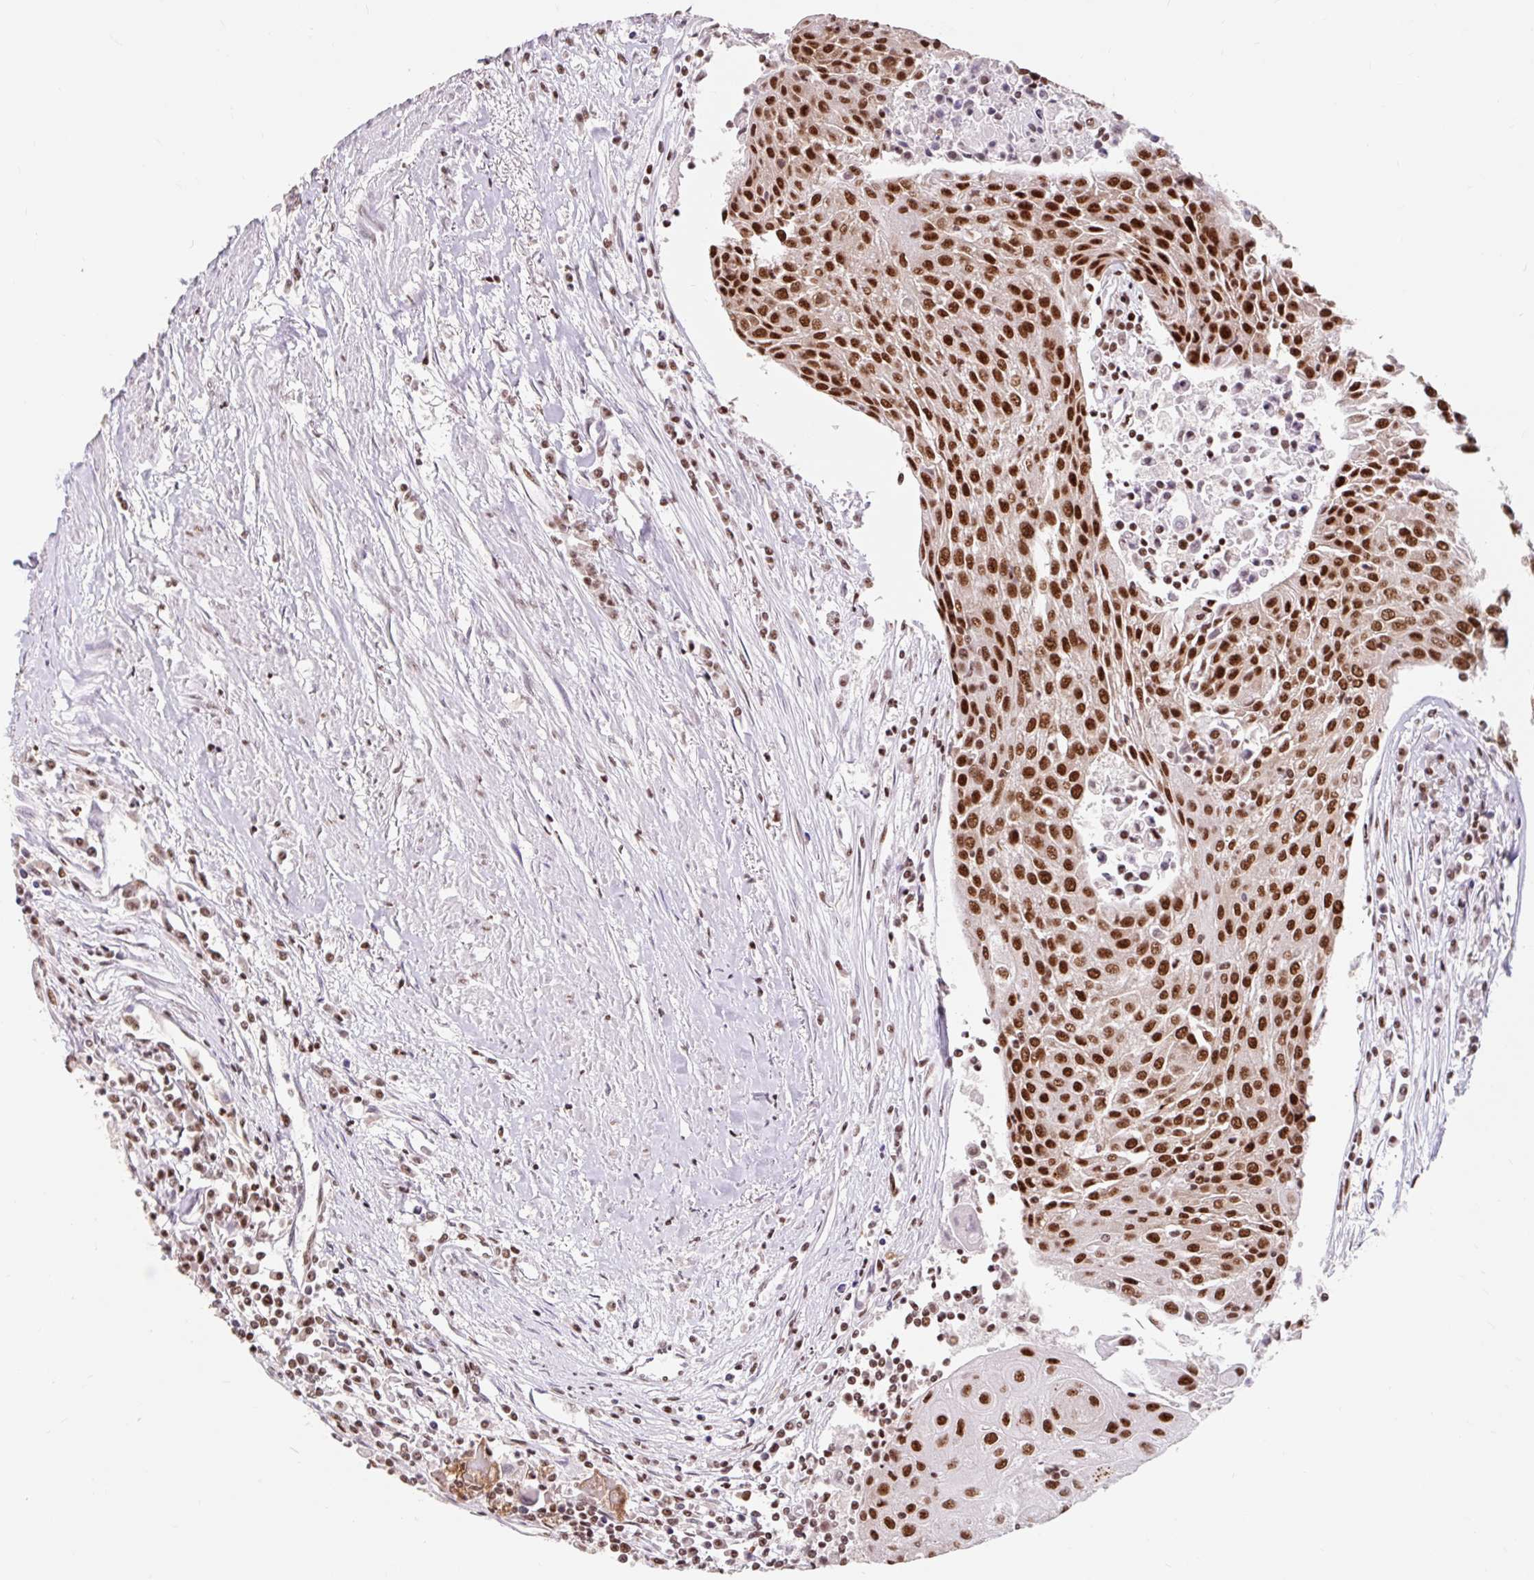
{"staining": {"intensity": "strong", "quantity": ">75%", "location": "nuclear"}, "tissue": "urothelial cancer", "cell_type": "Tumor cells", "image_type": "cancer", "snomed": [{"axis": "morphology", "description": "Urothelial carcinoma, High grade"}, {"axis": "topography", "description": "Urinary bladder"}], "caption": "High-grade urothelial carcinoma stained for a protein (brown) demonstrates strong nuclear positive positivity in about >75% of tumor cells.", "gene": "SRSF10", "patient": {"sex": "female", "age": 85}}